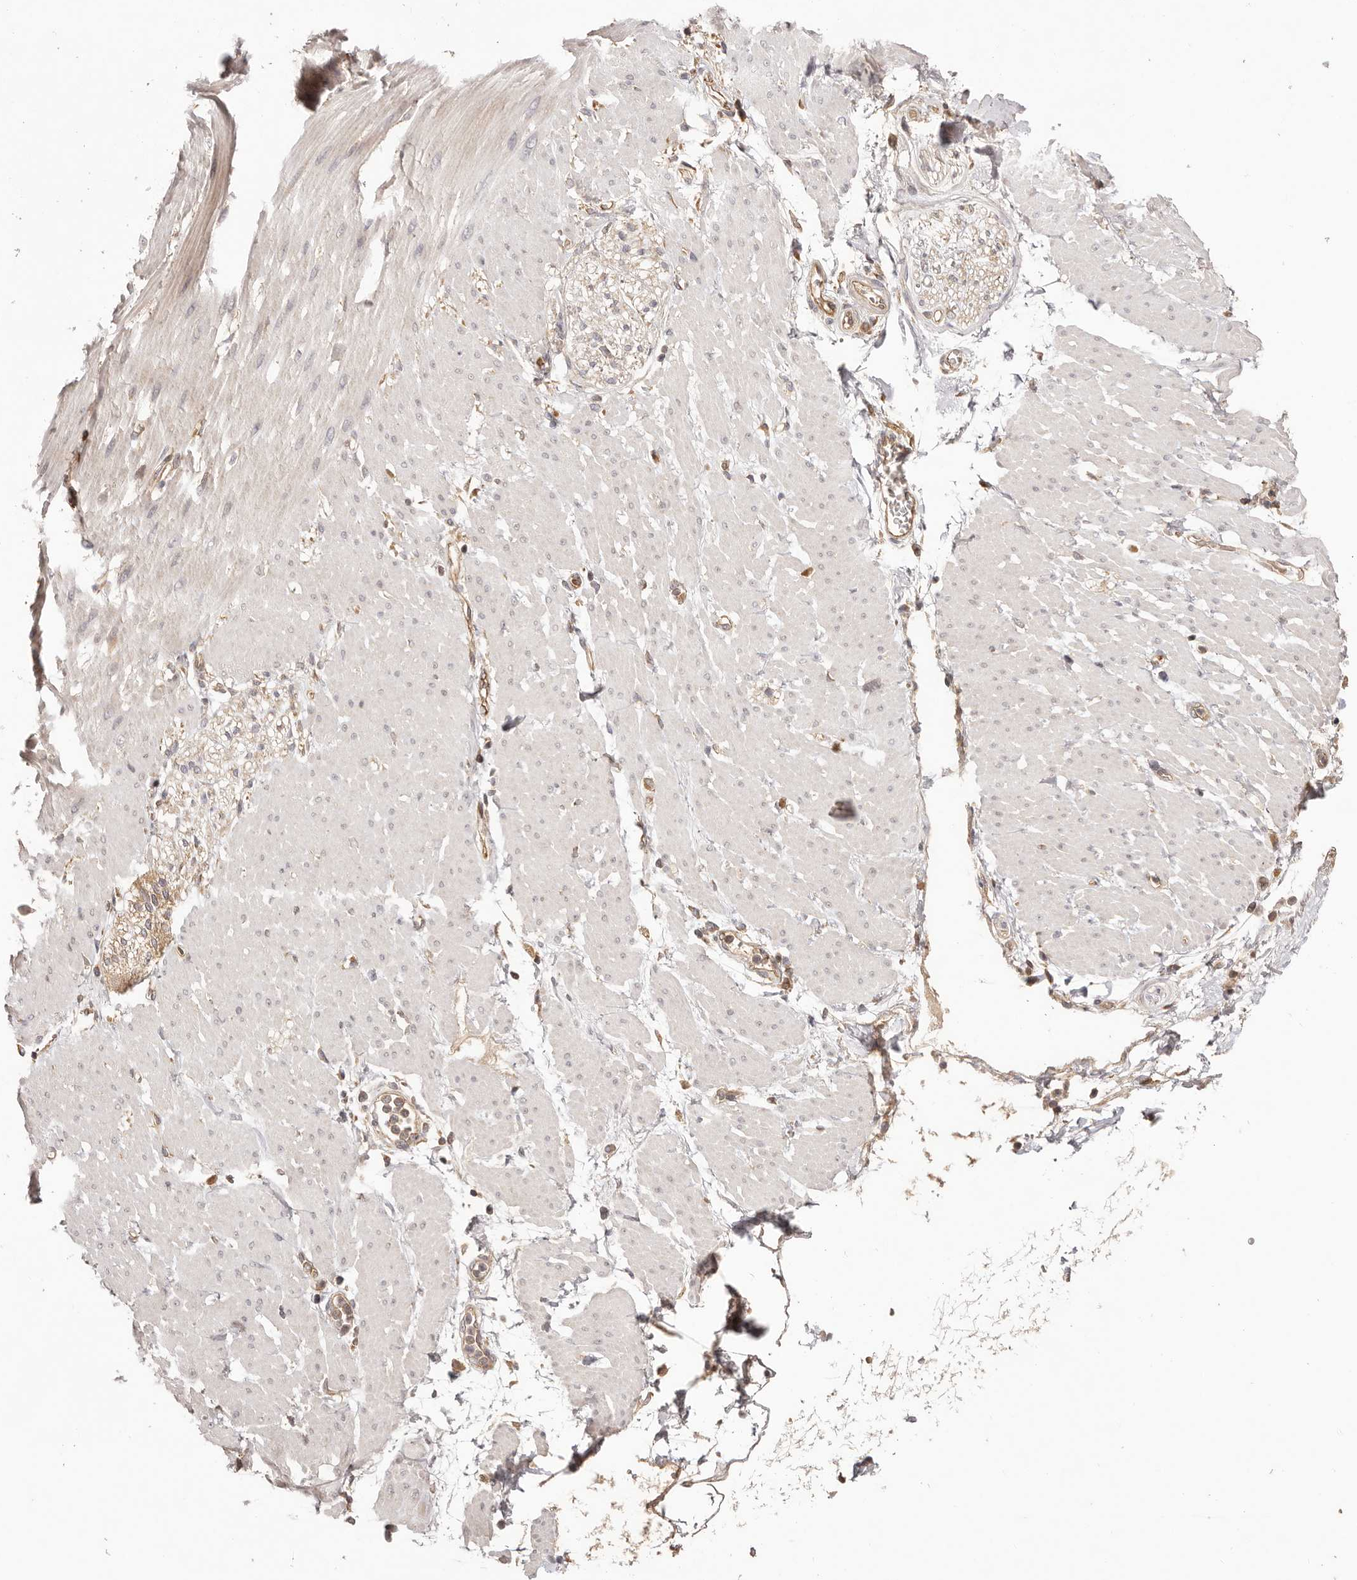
{"staining": {"intensity": "weak", "quantity": ">75%", "location": "cytoplasmic/membranous"}, "tissue": "soft tissue", "cell_type": "Fibroblasts", "image_type": "normal", "snomed": [{"axis": "morphology", "description": "Normal tissue, NOS"}, {"axis": "morphology", "description": "Adenocarcinoma, NOS"}, {"axis": "topography", "description": "Duodenum"}, {"axis": "topography", "description": "Peripheral nerve tissue"}], "caption": "A low amount of weak cytoplasmic/membranous positivity is seen in approximately >75% of fibroblasts in unremarkable soft tissue. (IHC, brightfield microscopy, high magnification).", "gene": "UBR2", "patient": {"sex": "female", "age": 60}}